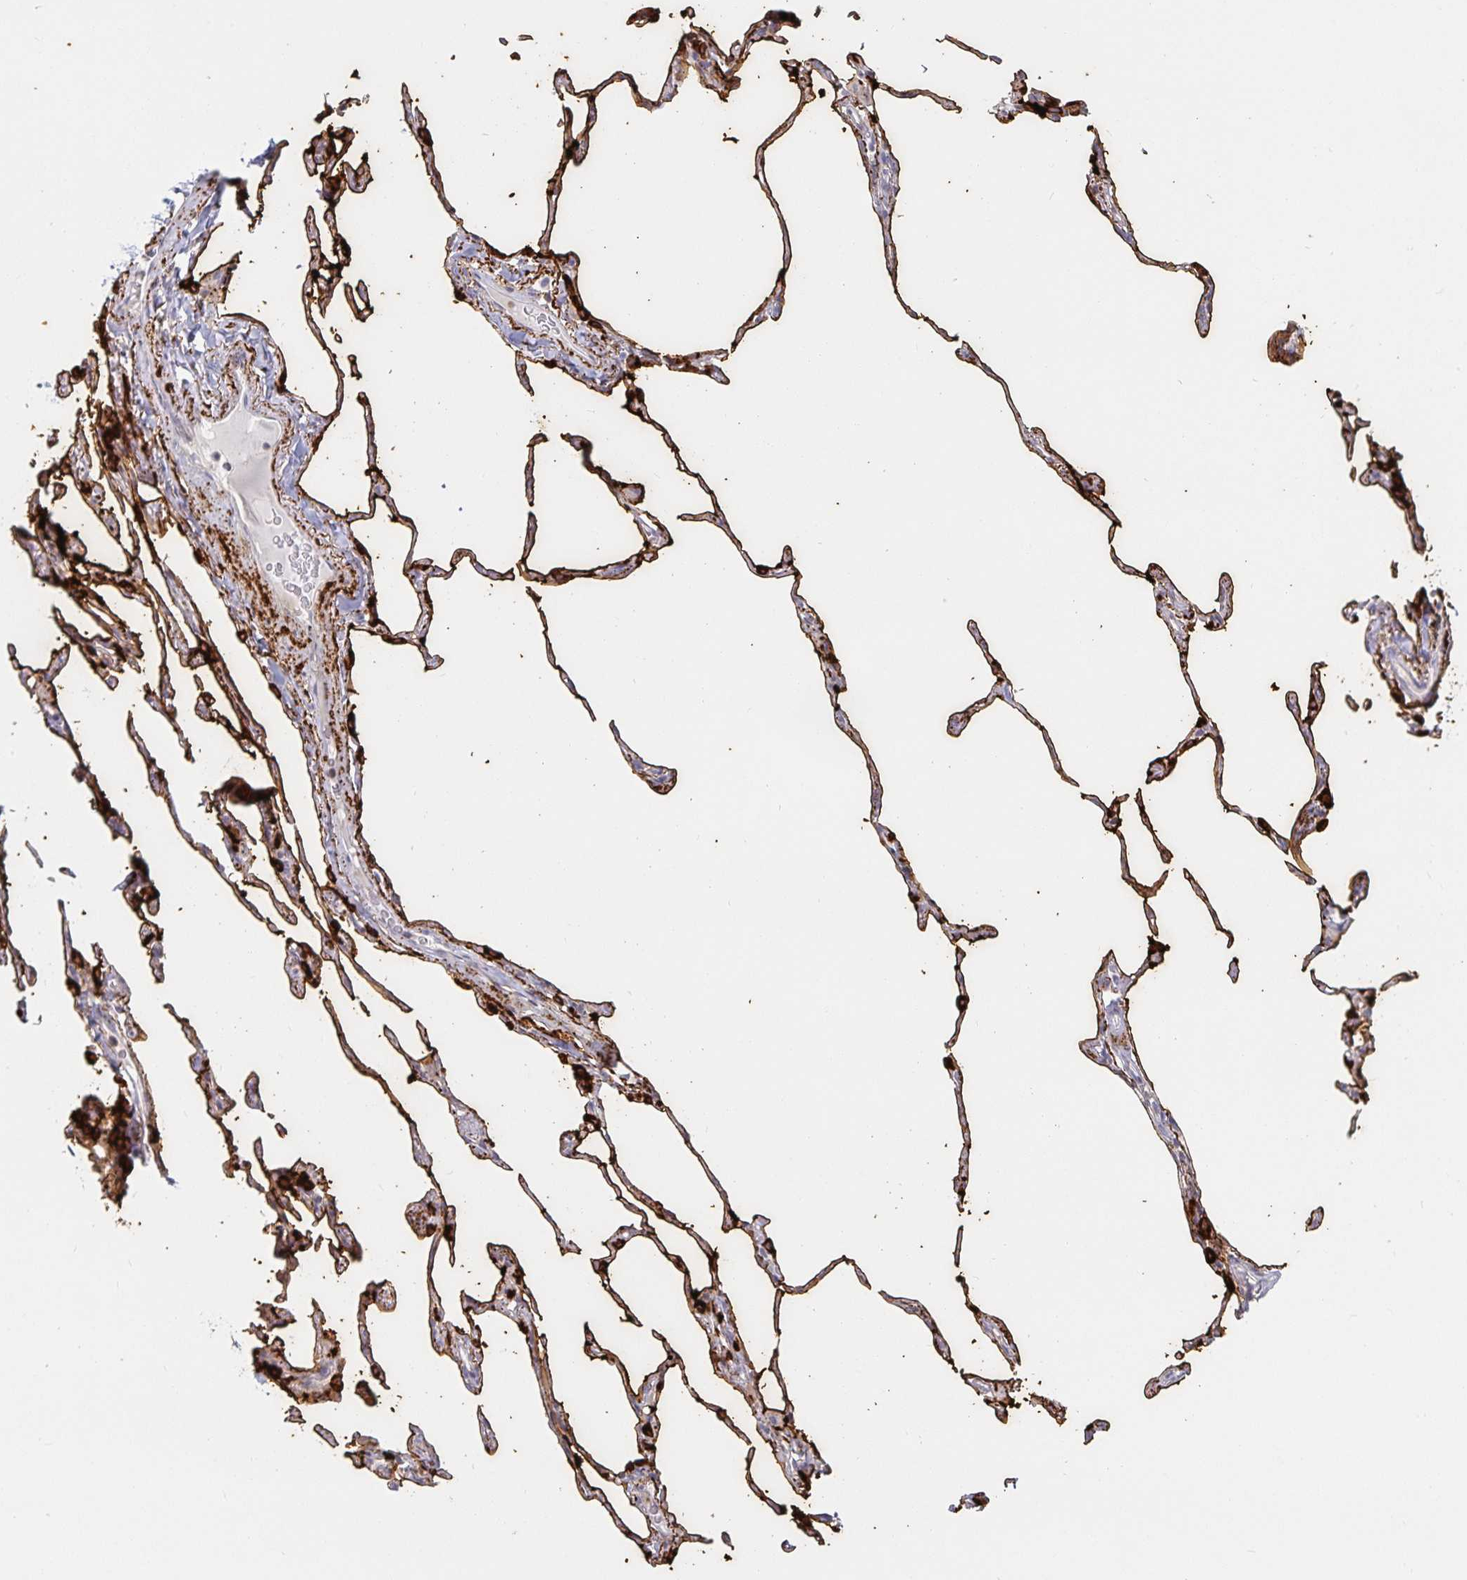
{"staining": {"intensity": "strong", "quantity": "<25%", "location": "cytoplasmic/membranous"}, "tissue": "lung", "cell_type": "Alveolar cells", "image_type": "normal", "snomed": [{"axis": "morphology", "description": "Normal tissue, NOS"}, {"axis": "topography", "description": "Lung"}], "caption": "Immunohistochemical staining of normal human lung shows strong cytoplasmic/membranous protein expression in approximately <25% of alveolar cells.", "gene": "SFTPA1", "patient": {"sex": "female", "age": 57}}